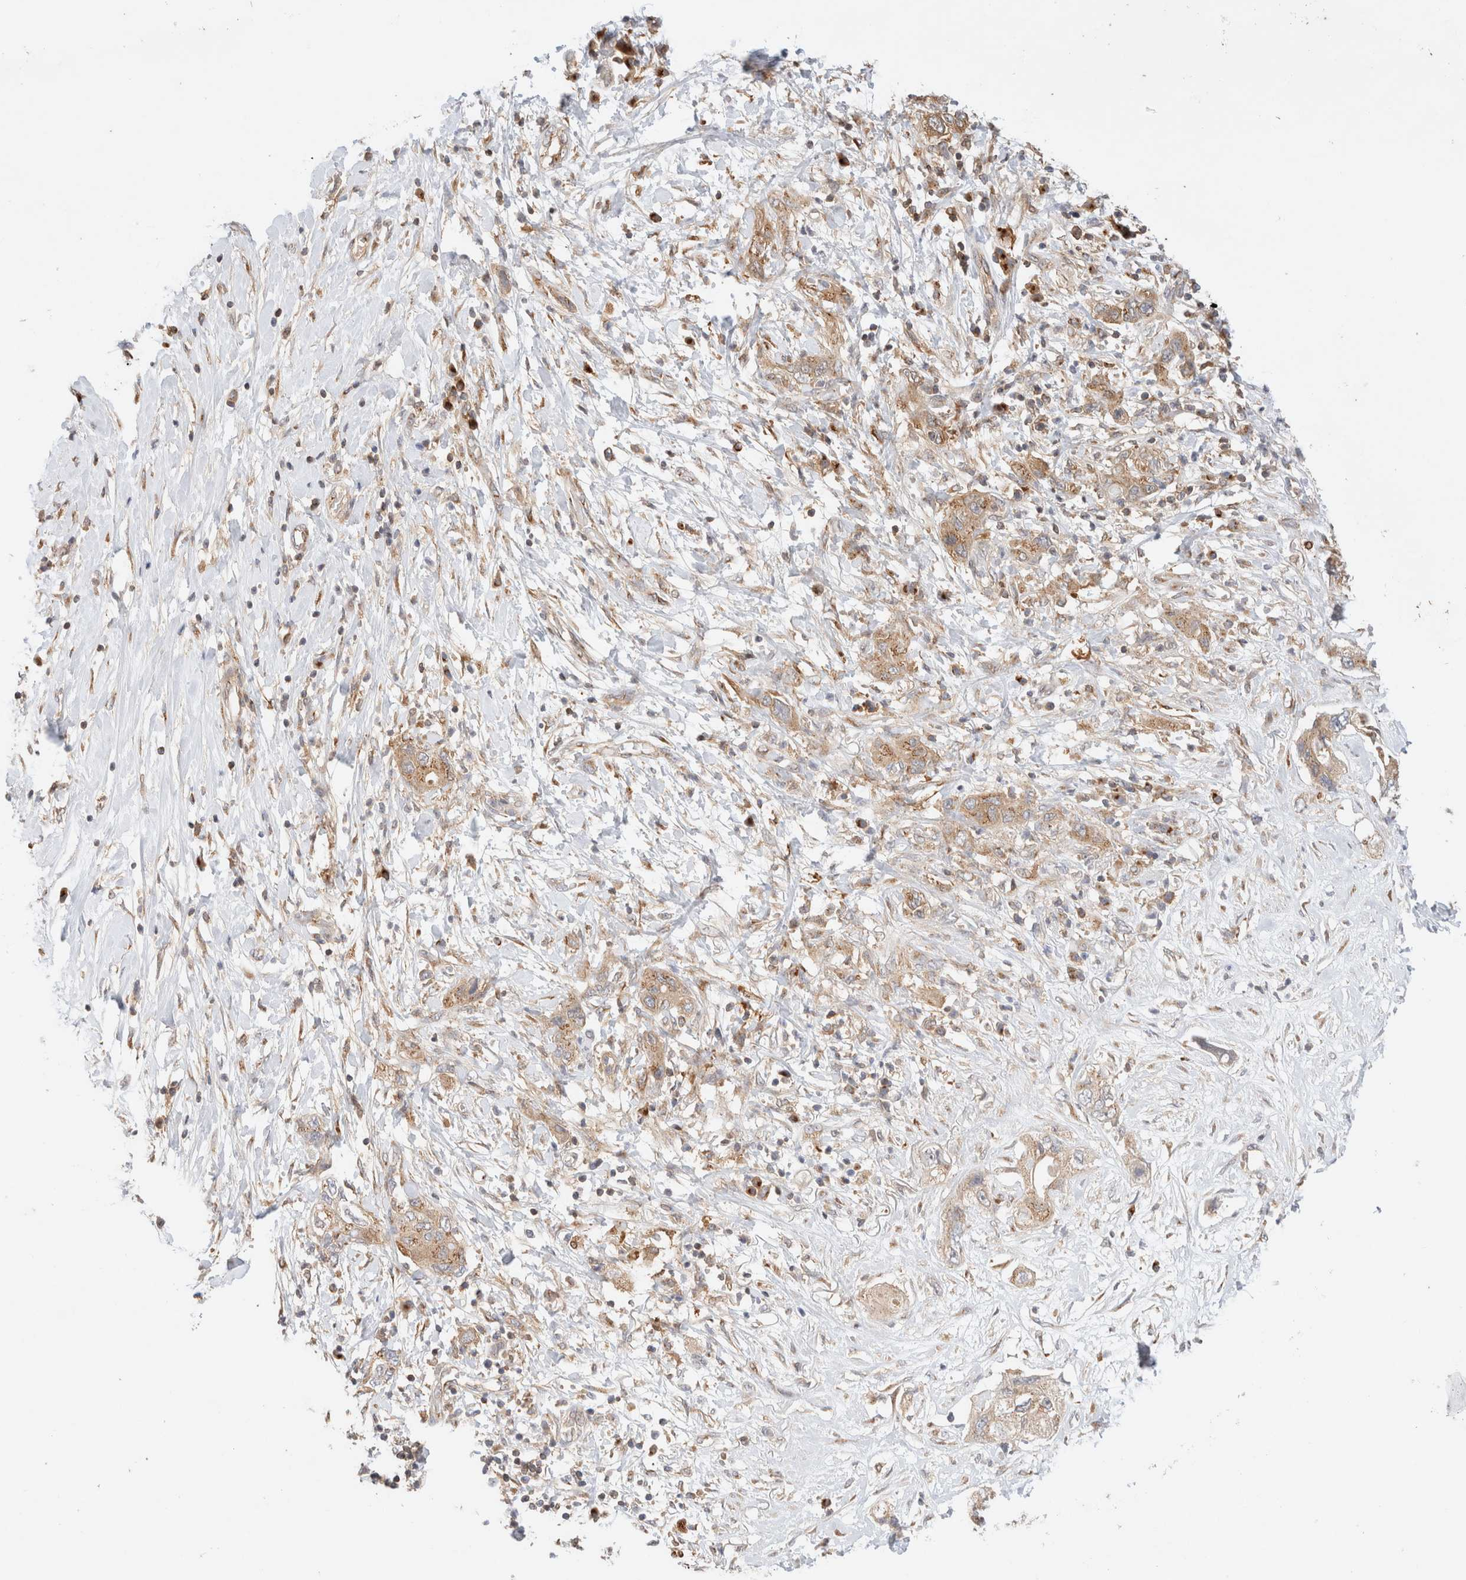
{"staining": {"intensity": "weak", "quantity": ">75%", "location": "cytoplasmic/membranous"}, "tissue": "pancreatic cancer", "cell_type": "Tumor cells", "image_type": "cancer", "snomed": [{"axis": "morphology", "description": "Adenocarcinoma, NOS"}, {"axis": "topography", "description": "Pancreas"}], "caption": "A photomicrograph of pancreatic adenocarcinoma stained for a protein displays weak cytoplasmic/membranous brown staining in tumor cells. (DAB (3,3'-diaminobenzidine) IHC with brightfield microscopy, high magnification).", "gene": "RABEP1", "patient": {"sex": "female", "age": 73}}